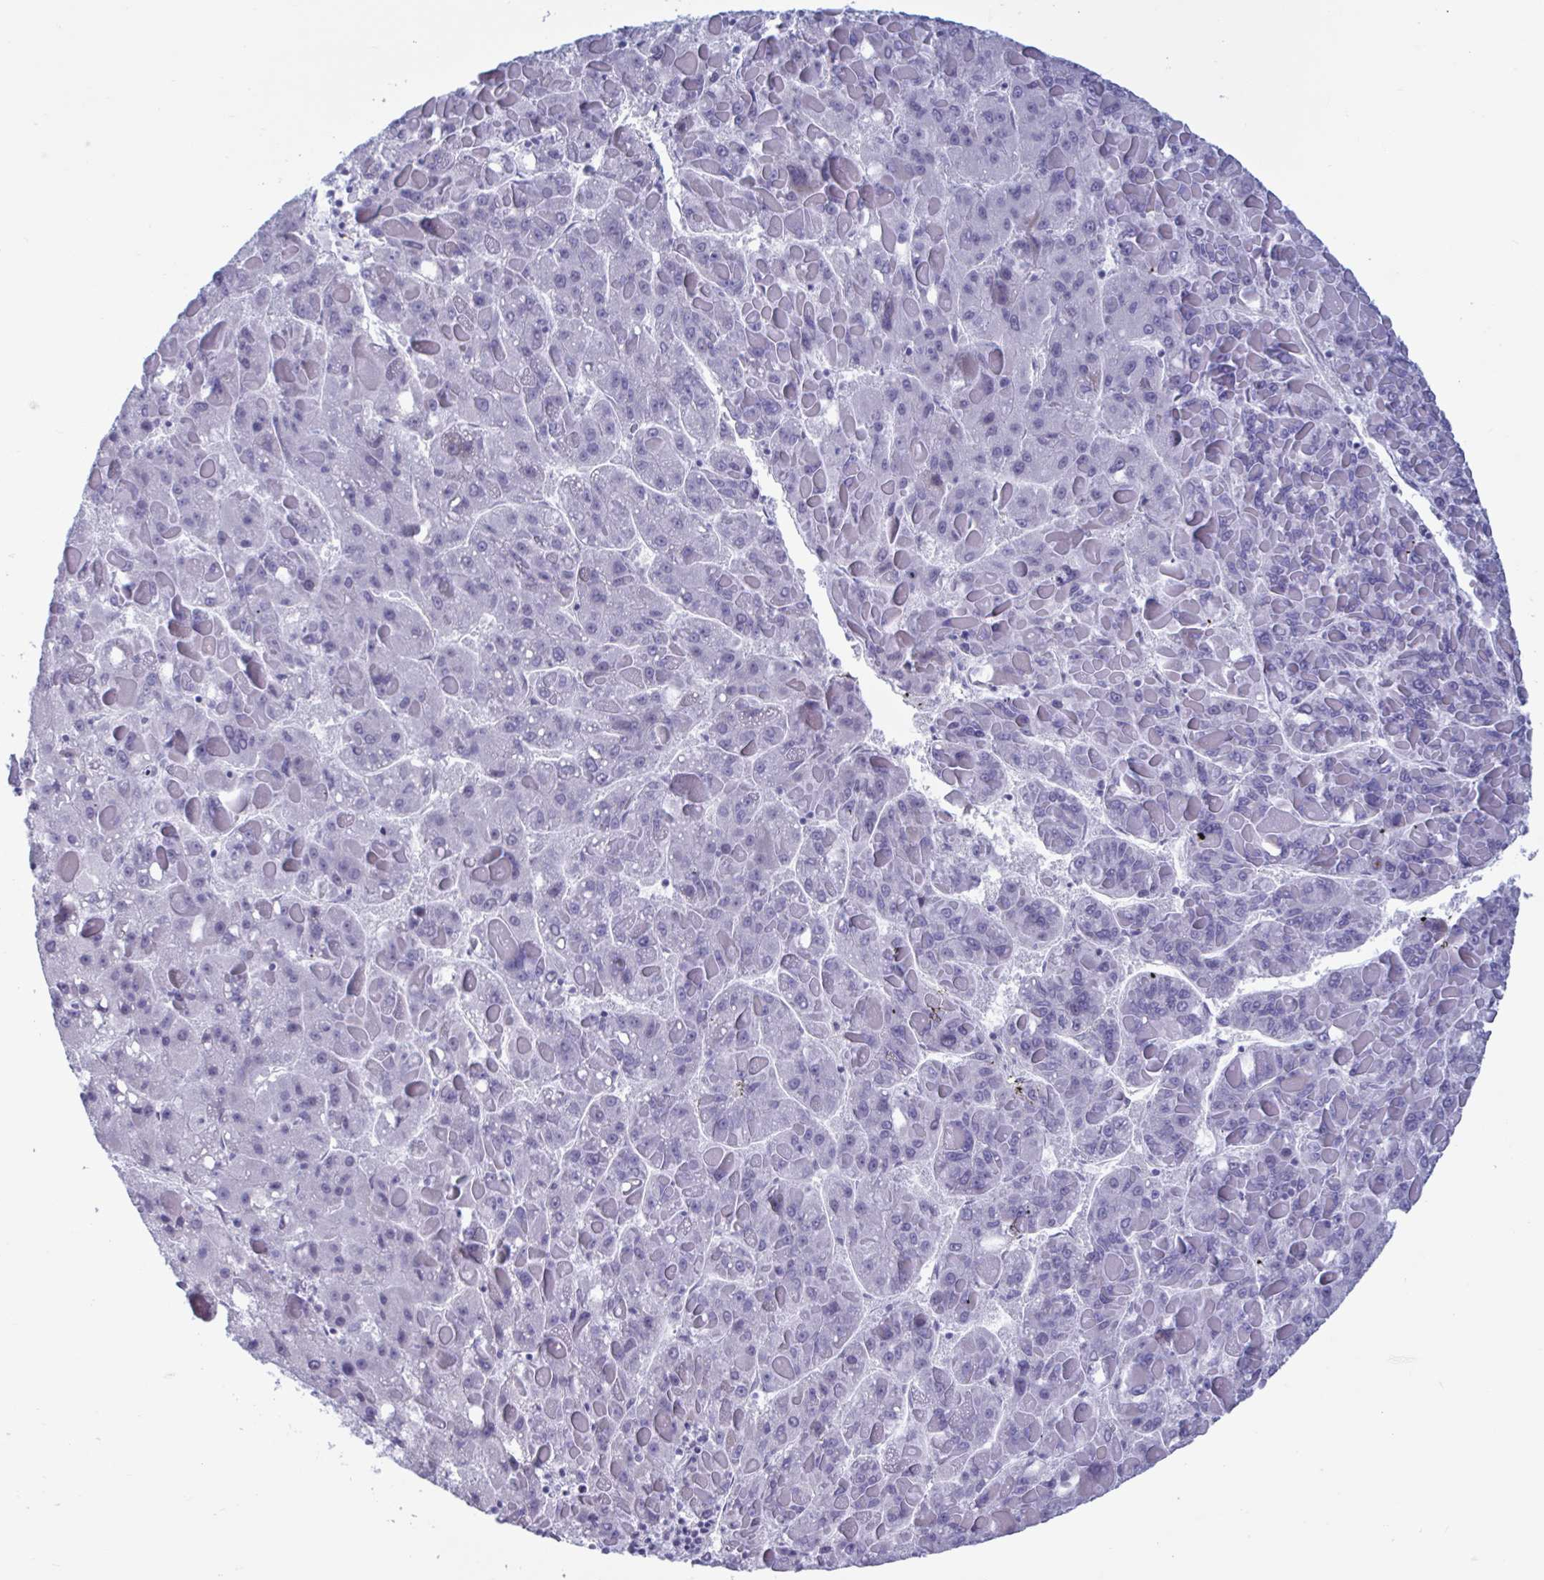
{"staining": {"intensity": "negative", "quantity": "none", "location": "none"}, "tissue": "liver cancer", "cell_type": "Tumor cells", "image_type": "cancer", "snomed": [{"axis": "morphology", "description": "Carcinoma, Hepatocellular, NOS"}, {"axis": "topography", "description": "Liver"}], "caption": "Tumor cells show no significant protein expression in hepatocellular carcinoma (liver).", "gene": "MSMB", "patient": {"sex": "female", "age": 82}}